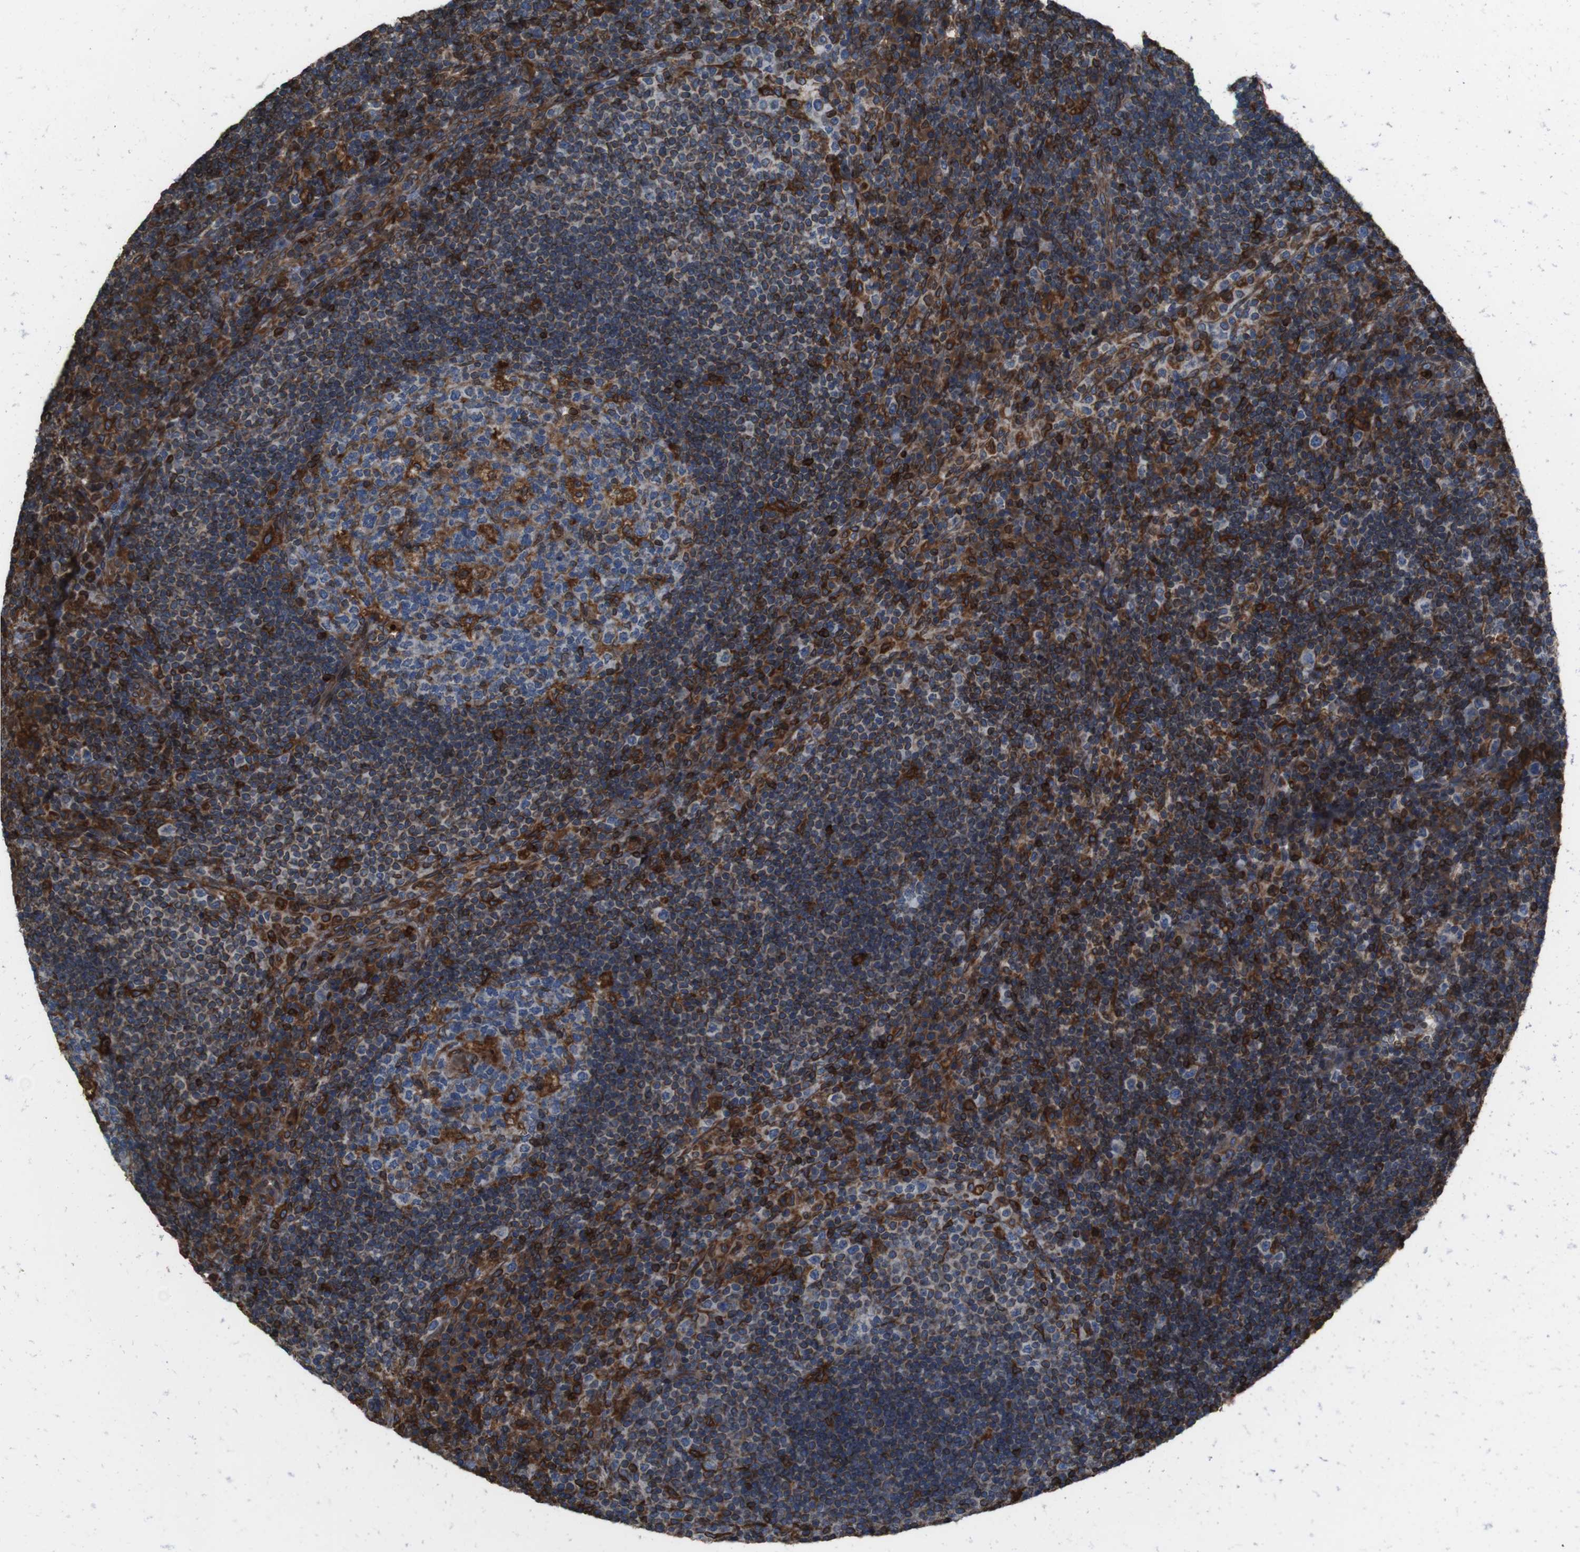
{"staining": {"intensity": "strong", "quantity": "<25%", "location": "cytoplasmic/membranous"}, "tissue": "lymph node", "cell_type": "Germinal center cells", "image_type": "normal", "snomed": [{"axis": "morphology", "description": "Normal tissue, NOS"}, {"axis": "topography", "description": "Lymph node"}], "caption": "This photomicrograph displays unremarkable lymph node stained with IHC to label a protein in brown. The cytoplasmic/membranous of germinal center cells show strong positivity for the protein. Nuclei are counter-stained blue.", "gene": "APMAP", "patient": {"sex": "female", "age": 53}}